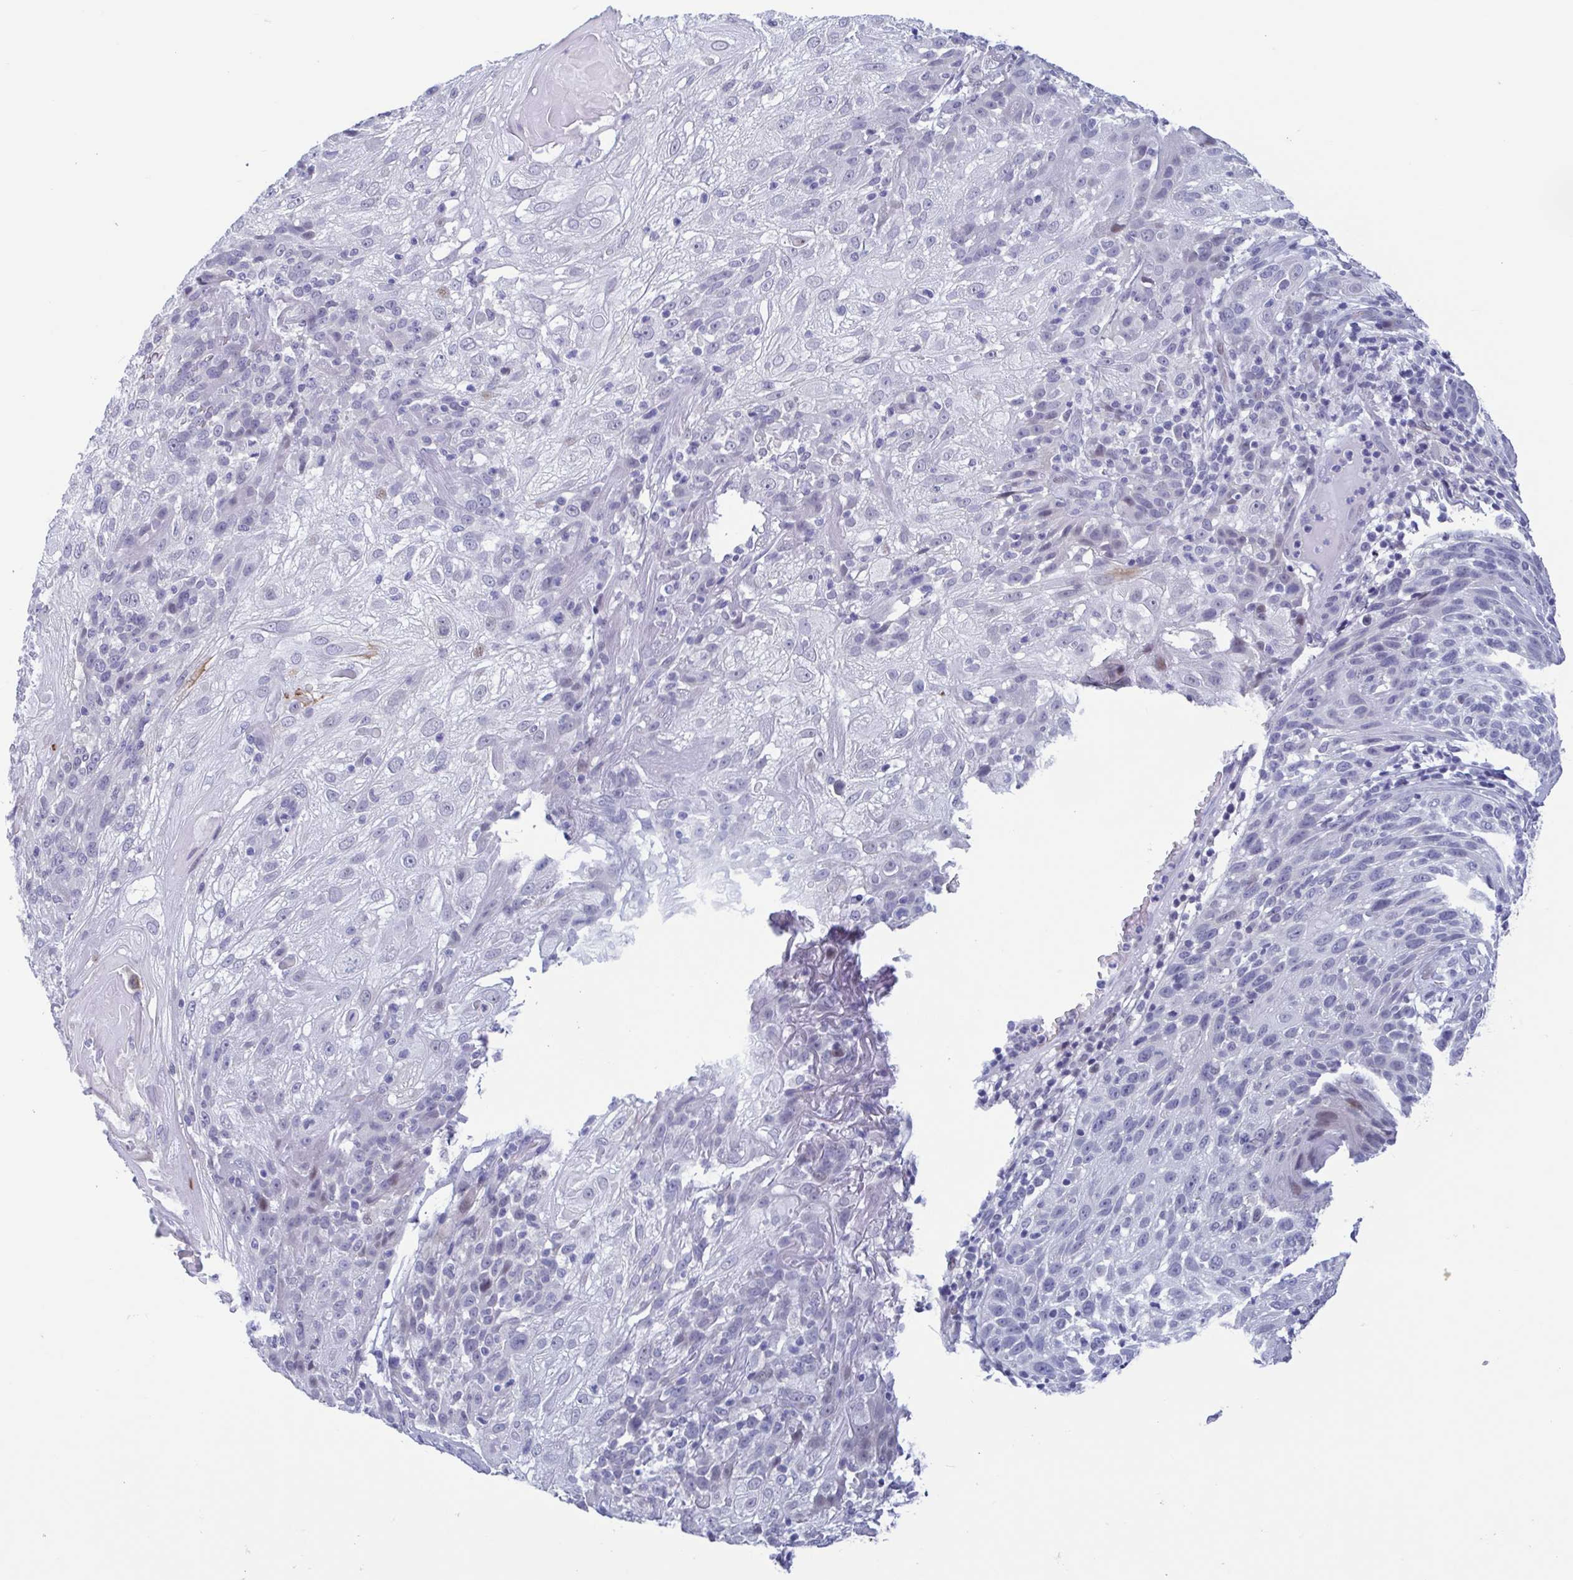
{"staining": {"intensity": "negative", "quantity": "none", "location": "none"}, "tissue": "skin cancer", "cell_type": "Tumor cells", "image_type": "cancer", "snomed": [{"axis": "morphology", "description": "Normal tissue, NOS"}, {"axis": "morphology", "description": "Squamous cell carcinoma, NOS"}, {"axis": "topography", "description": "Skin"}], "caption": "Tumor cells show no significant protein expression in squamous cell carcinoma (skin).", "gene": "PERM1", "patient": {"sex": "female", "age": 83}}